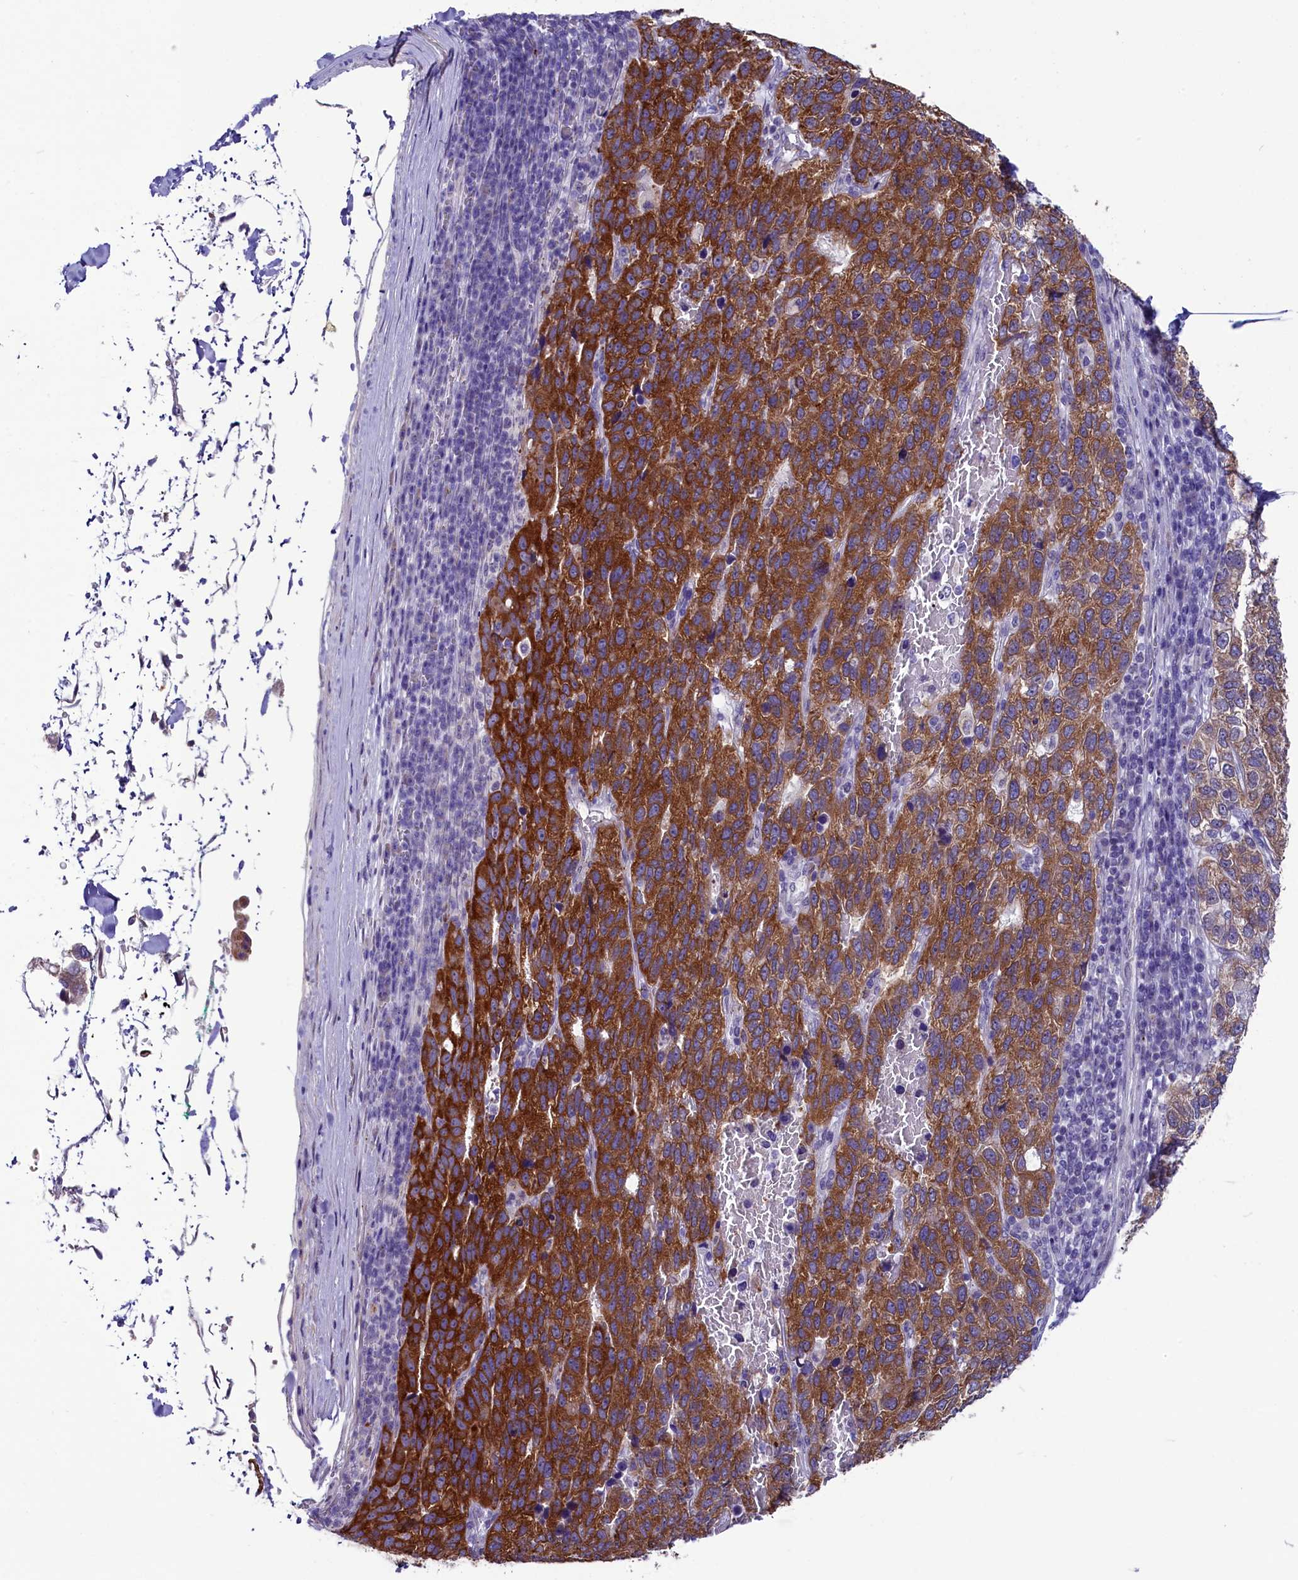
{"staining": {"intensity": "strong", "quantity": "25%-75%", "location": "cytoplasmic/membranous"}, "tissue": "pancreatic cancer", "cell_type": "Tumor cells", "image_type": "cancer", "snomed": [{"axis": "morphology", "description": "Adenocarcinoma, NOS"}, {"axis": "topography", "description": "Pancreas"}], "caption": "Strong cytoplasmic/membranous protein staining is identified in about 25%-75% of tumor cells in pancreatic adenocarcinoma. Immunohistochemistry (ihc) stains the protein in brown and the nuclei are stained blue.", "gene": "SCD5", "patient": {"sex": "female", "age": 61}}